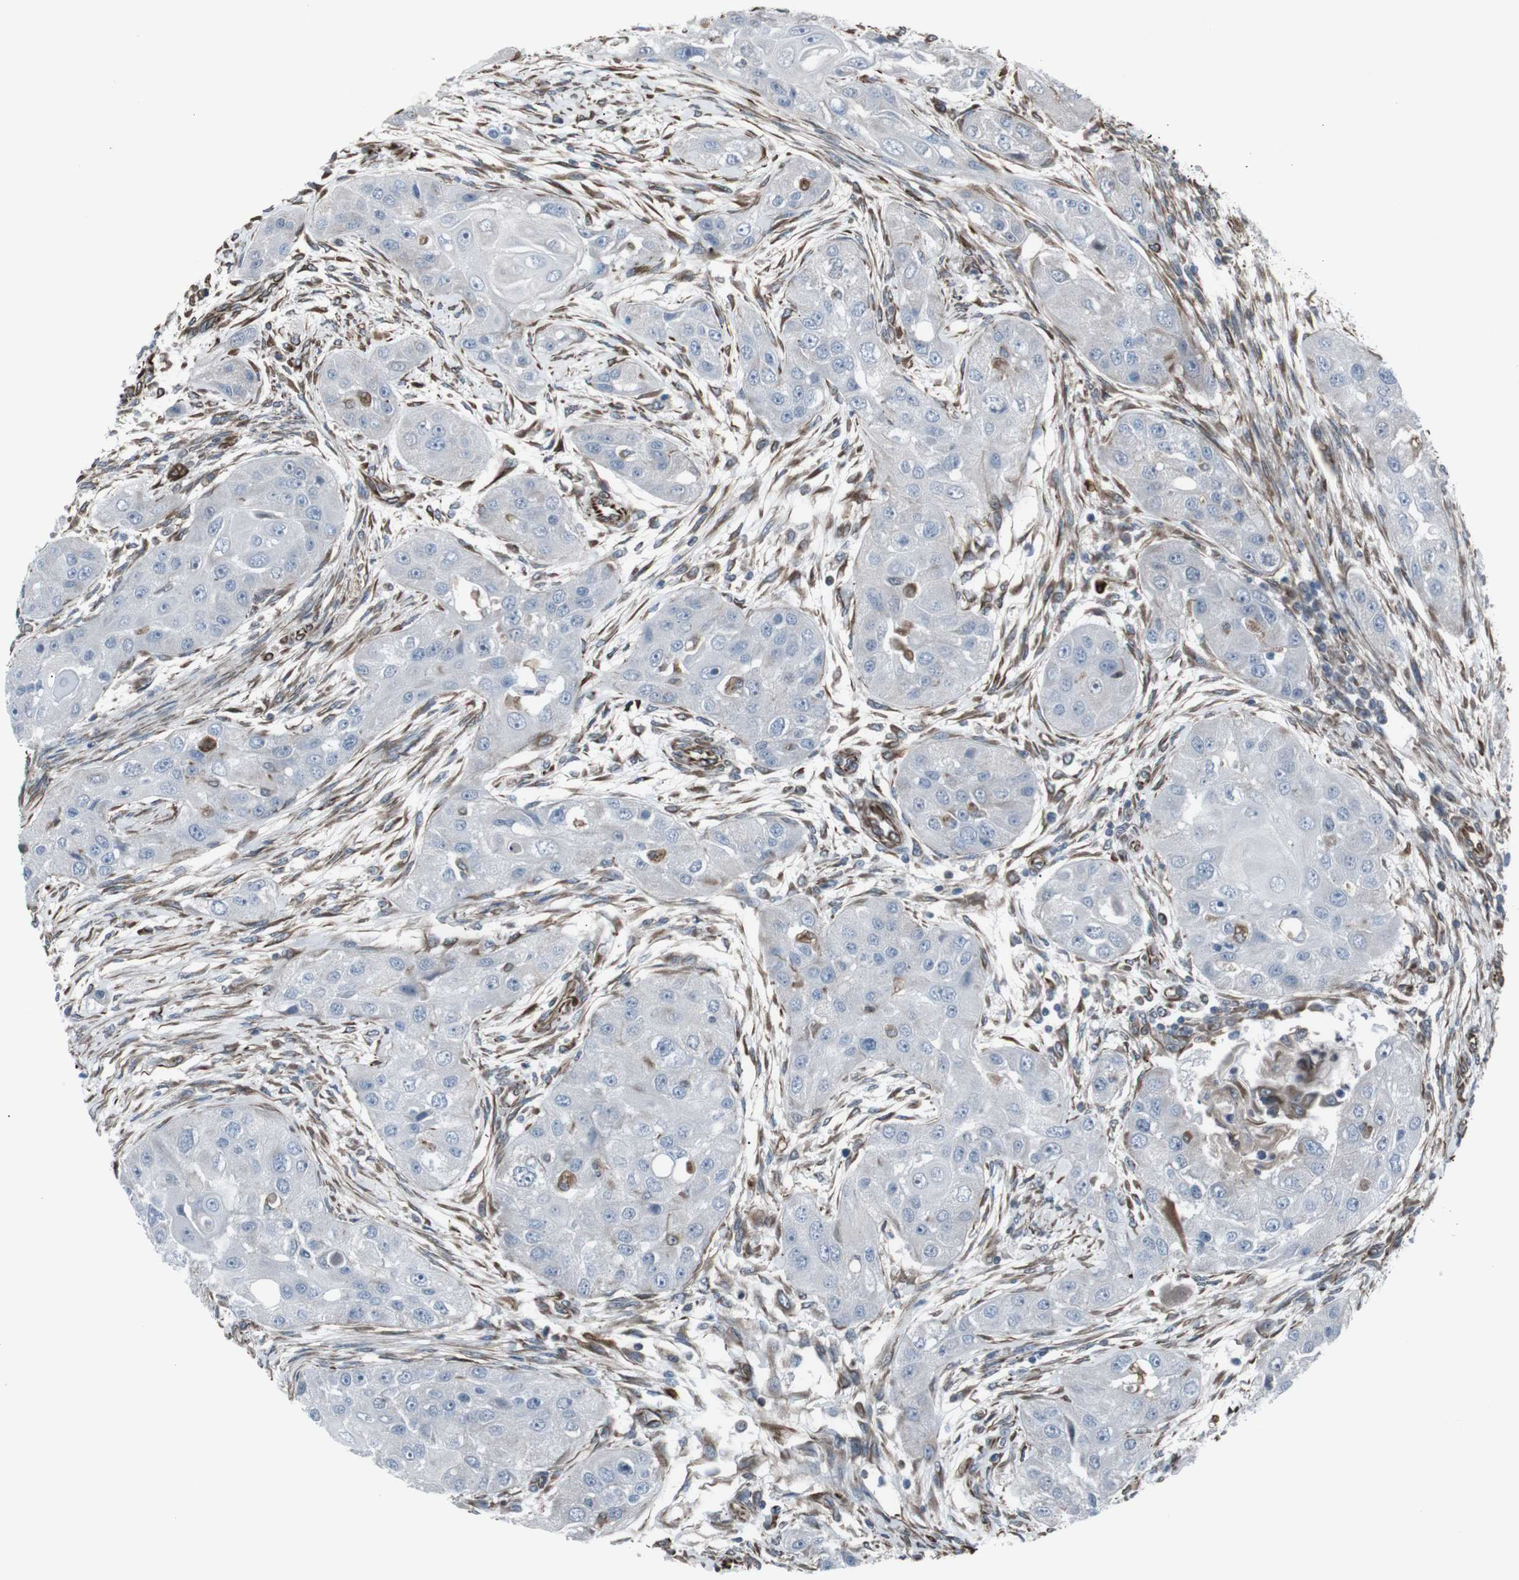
{"staining": {"intensity": "negative", "quantity": "none", "location": "none"}, "tissue": "head and neck cancer", "cell_type": "Tumor cells", "image_type": "cancer", "snomed": [{"axis": "morphology", "description": "Normal tissue, NOS"}, {"axis": "morphology", "description": "Squamous cell carcinoma, NOS"}, {"axis": "topography", "description": "Skeletal muscle"}, {"axis": "topography", "description": "Head-Neck"}], "caption": "High magnification brightfield microscopy of squamous cell carcinoma (head and neck) stained with DAB (brown) and counterstained with hematoxylin (blue): tumor cells show no significant staining.", "gene": "TMEM141", "patient": {"sex": "male", "age": 51}}